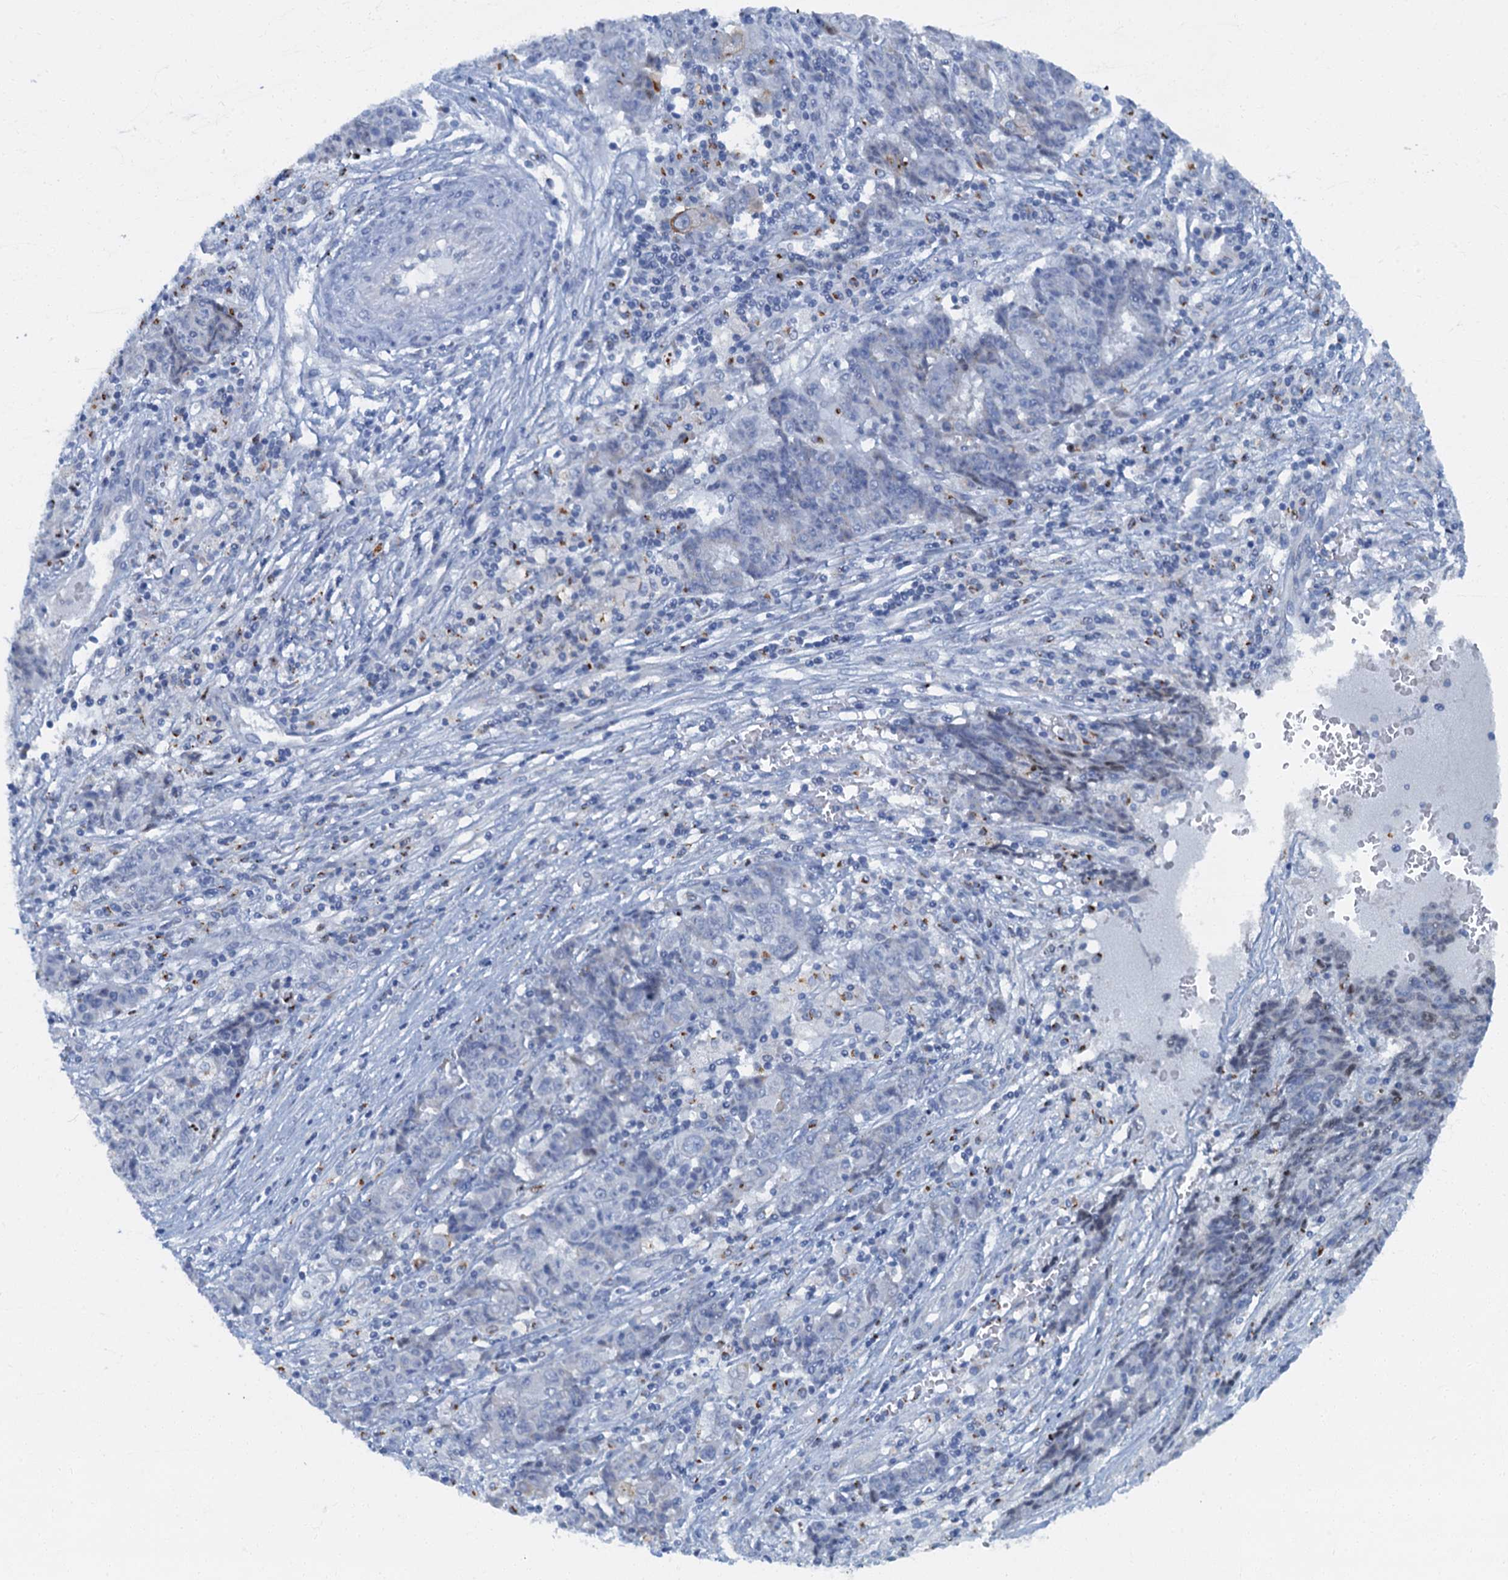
{"staining": {"intensity": "negative", "quantity": "none", "location": "none"}, "tissue": "ovarian cancer", "cell_type": "Tumor cells", "image_type": "cancer", "snomed": [{"axis": "morphology", "description": "Carcinoma, endometroid"}, {"axis": "topography", "description": "Ovary"}], "caption": "Tumor cells show no significant protein expression in ovarian cancer. (DAB immunohistochemistry visualized using brightfield microscopy, high magnification).", "gene": "LYPD3", "patient": {"sex": "female", "age": 42}}